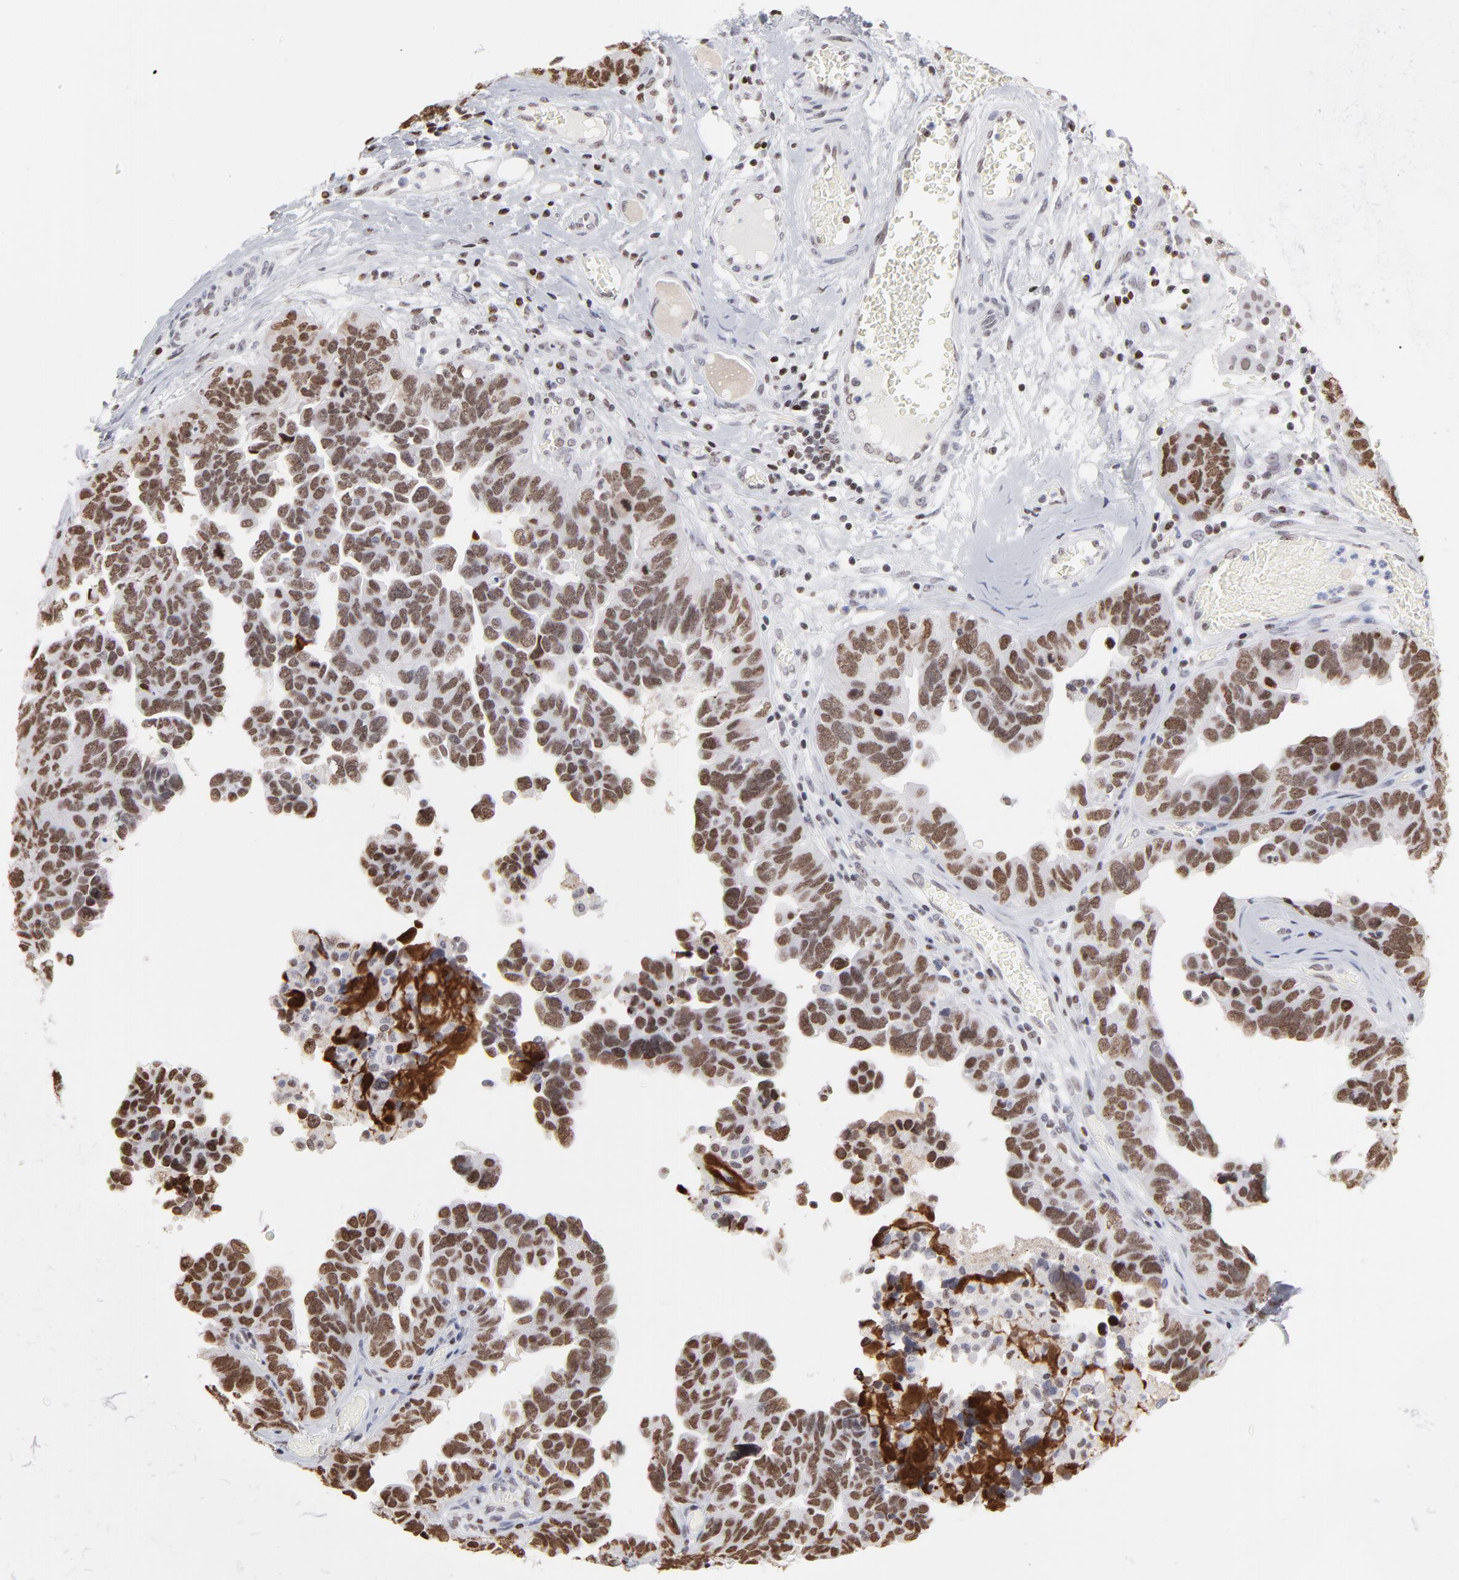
{"staining": {"intensity": "moderate", "quantity": ">75%", "location": "nuclear"}, "tissue": "ovarian cancer", "cell_type": "Tumor cells", "image_type": "cancer", "snomed": [{"axis": "morphology", "description": "Cystadenocarcinoma, serous, NOS"}, {"axis": "topography", "description": "Ovary"}], "caption": "Brown immunohistochemical staining in human ovarian cancer shows moderate nuclear staining in about >75% of tumor cells.", "gene": "PARP1", "patient": {"sex": "female", "age": 64}}